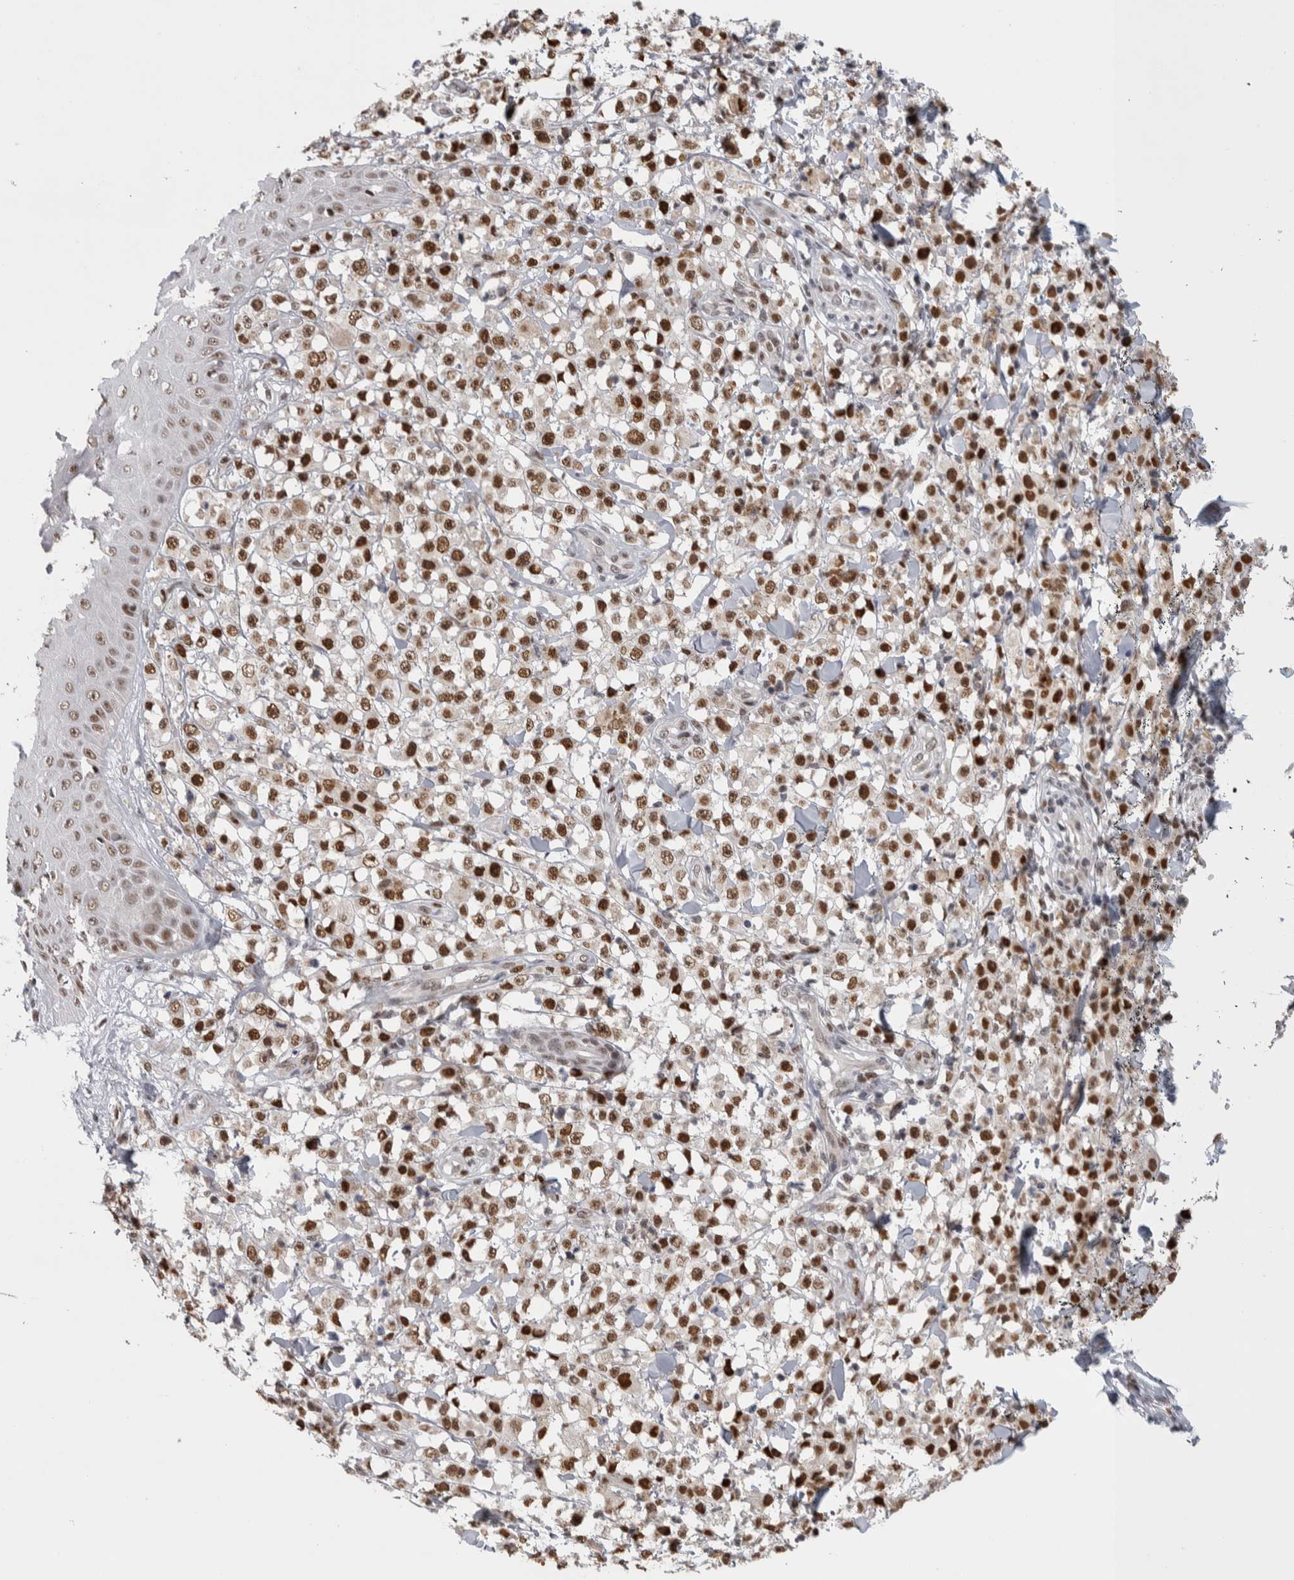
{"staining": {"intensity": "strong", "quantity": ">75%", "location": "nuclear"}, "tissue": "melanoma", "cell_type": "Tumor cells", "image_type": "cancer", "snomed": [{"axis": "morphology", "description": "Malignant melanoma, NOS"}, {"axis": "topography", "description": "Skin"}], "caption": "Immunohistochemistry (IHC) image of neoplastic tissue: human malignant melanoma stained using IHC exhibits high levels of strong protein expression localized specifically in the nuclear of tumor cells, appearing as a nuclear brown color.", "gene": "HEXIM2", "patient": {"sex": "female", "age": 82}}